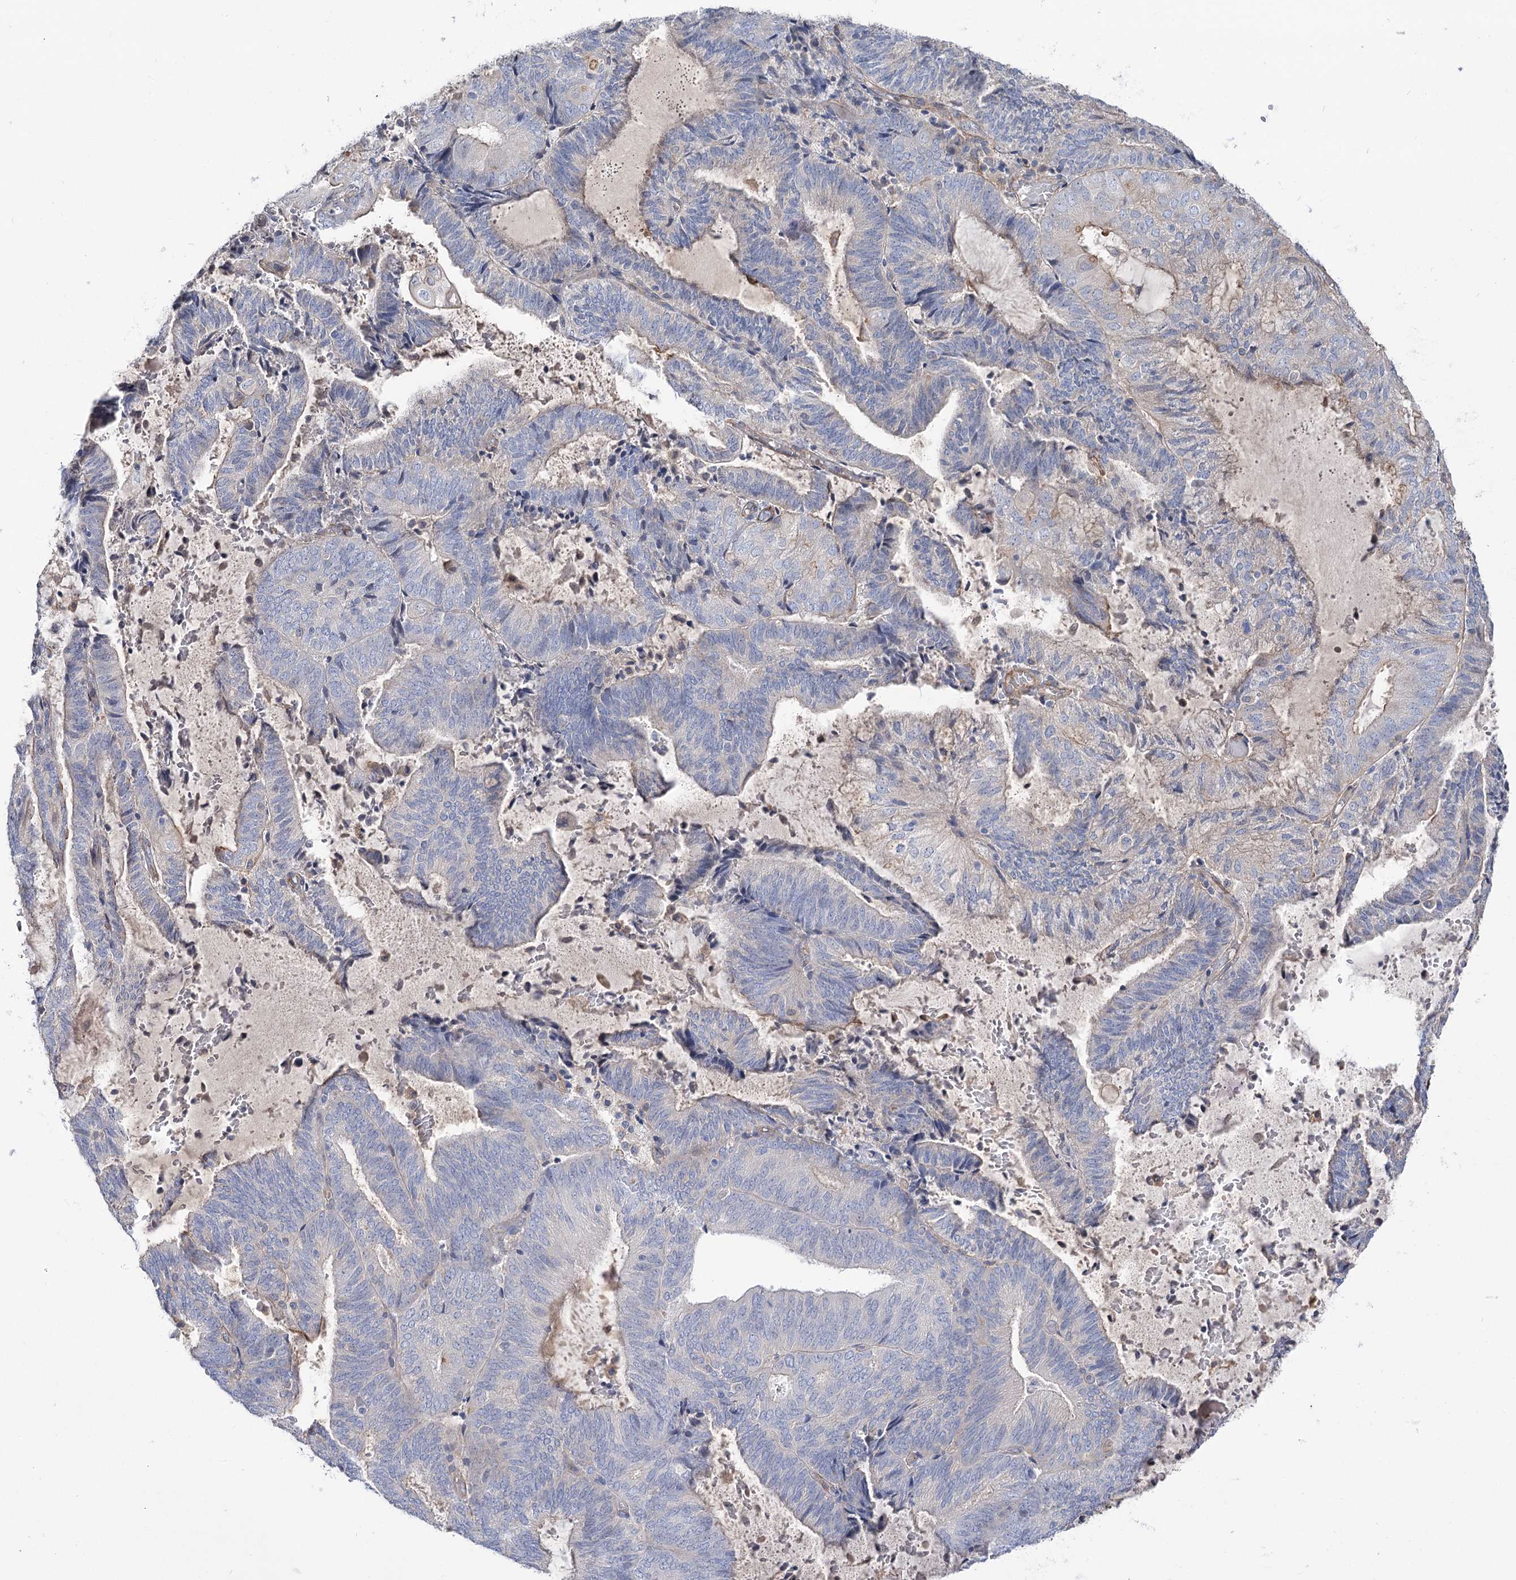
{"staining": {"intensity": "negative", "quantity": "none", "location": "none"}, "tissue": "endometrial cancer", "cell_type": "Tumor cells", "image_type": "cancer", "snomed": [{"axis": "morphology", "description": "Adenocarcinoma, NOS"}, {"axis": "topography", "description": "Endometrium"}], "caption": "High magnification brightfield microscopy of adenocarcinoma (endometrial) stained with DAB (brown) and counterstained with hematoxylin (blue): tumor cells show no significant positivity.", "gene": "WASHC3", "patient": {"sex": "female", "age": 81}}